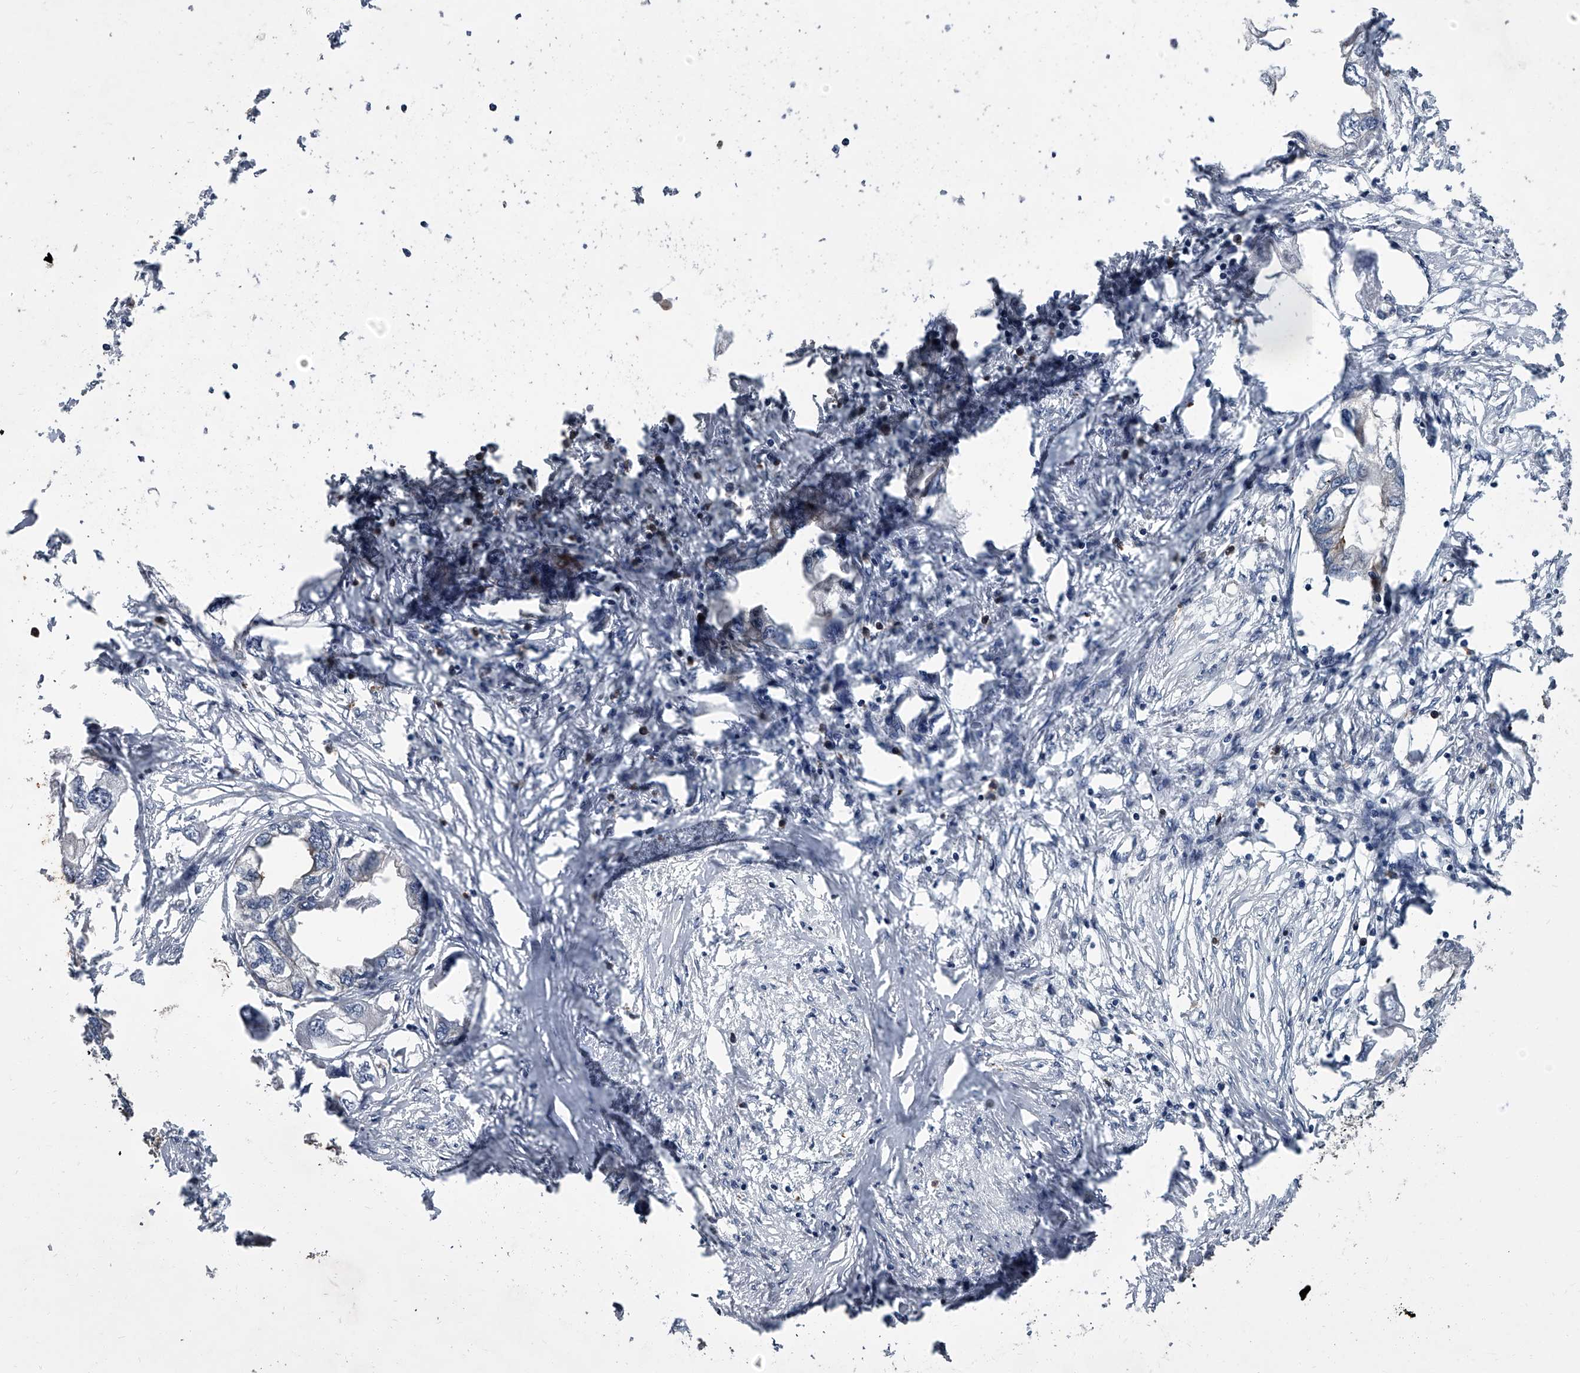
{"staining": {"intensity": "negative", "quantity": "none", "location": "none"}, "tissue": "endometrial cancer", "cell_type": "Tumor cells", "image_type": "cancer", "snomed": [{"axis": "morphology", "description": "Adenocarcinoma, NOS"}, {"axis": "morphology", "description": "Adenocarcinoma, metastatic, NOS"}, {"axis": "topography", "description": "Adipose tissue"}, {"axis": "topography", "description": "Endometrium"}], "caption": "This is an immunohistochemistry (IHC) photomicrograph of human endometrial cancer. There is no positivity in tumor cells.", "gene": "SIRT4", "patient": {"sex": "female", "age": 67}}